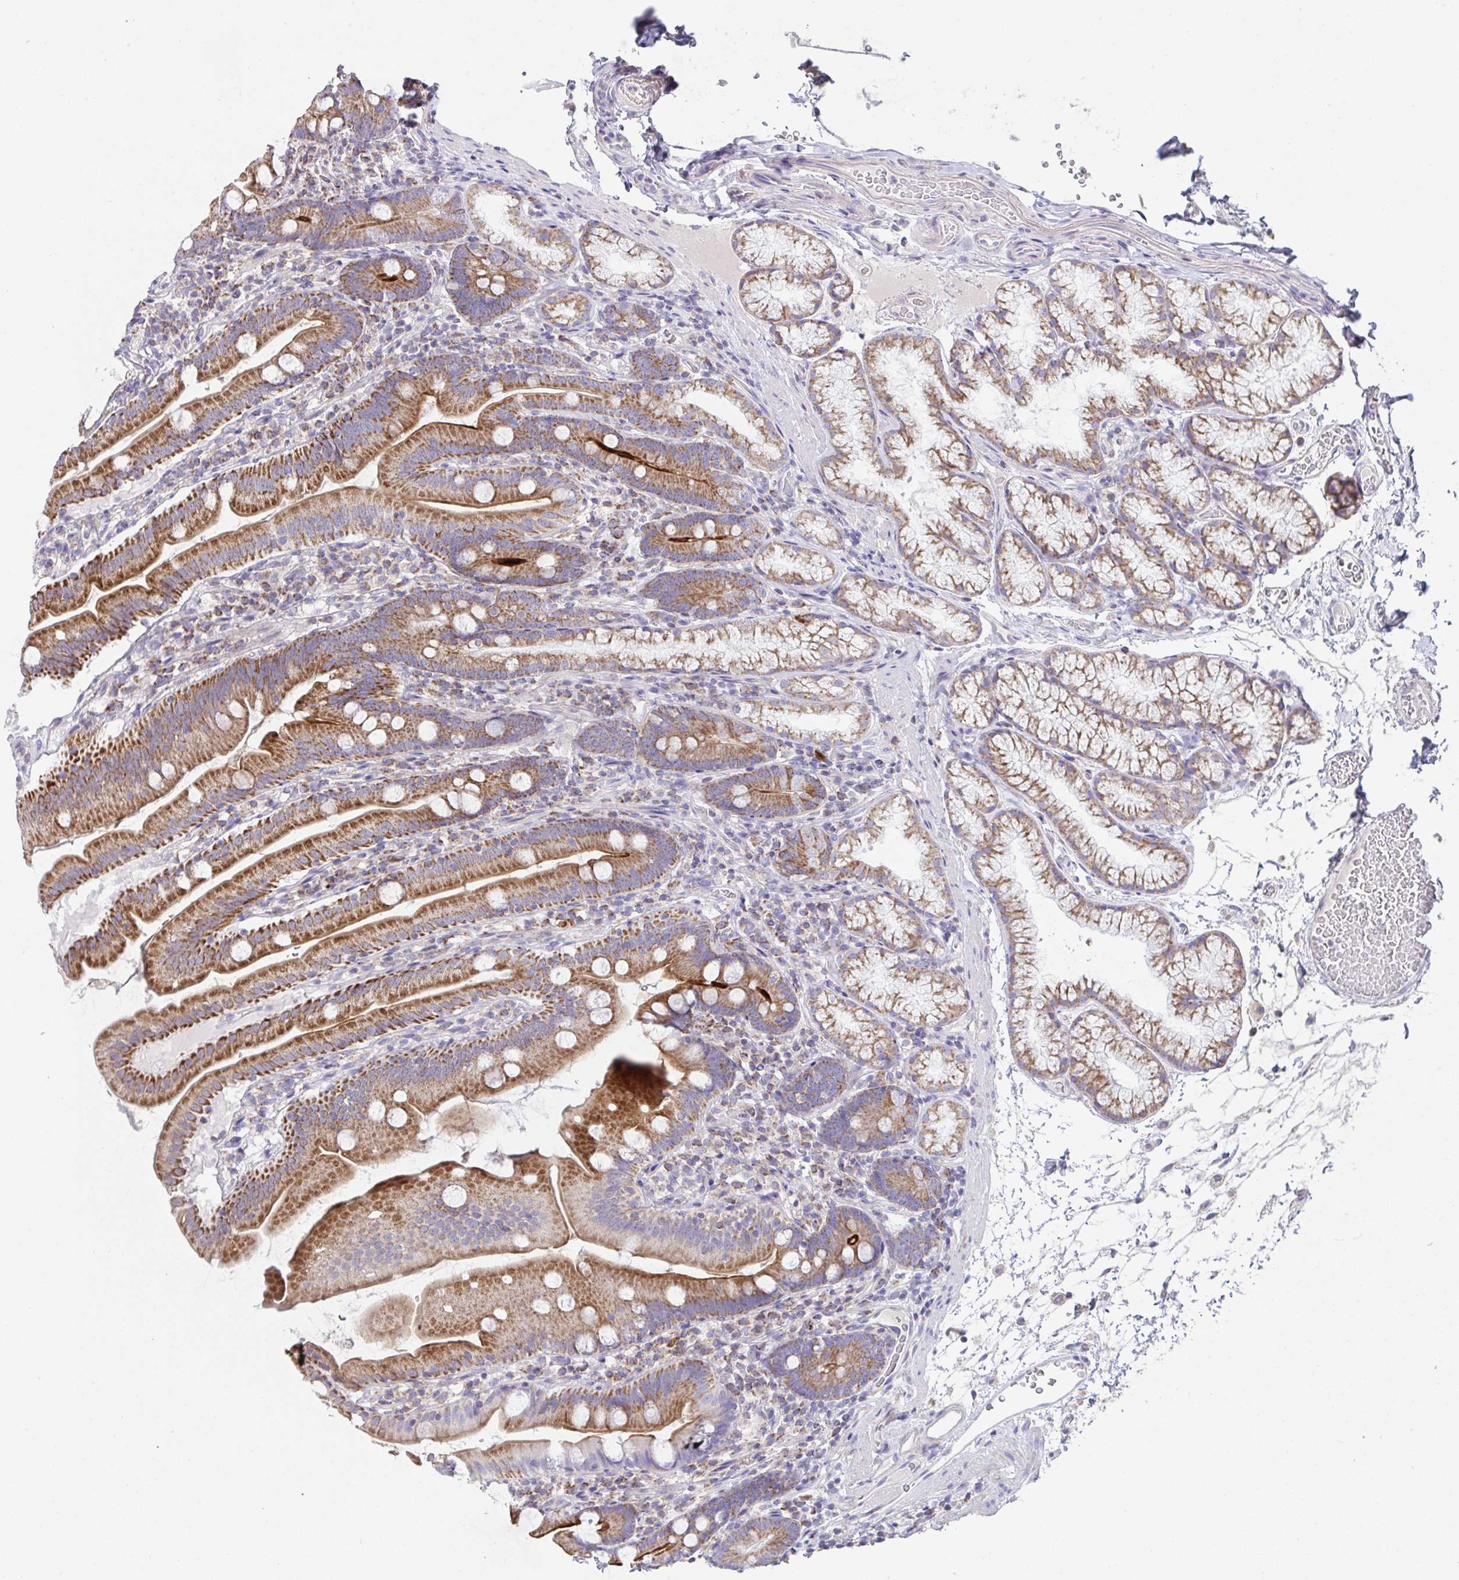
{"staining": {"intensity": "strong", "quantity": ">75%", "location": "cytoplasmic/membranous"}, "tissue": "duodenum", "cell_type": "Glandular cells", "image_type": "normal", "snomed": [{"axis": "morphology", "description": "Normal tissue, NOS"}, {"axis": "topography", "description": "Duodenum"}], "caption": "IHC of normal duodenum shows high levels of strong cytoplasmic/membranous expression in about >75% of glandular cells.", "gene": "DOK7", "patient": {"sex": "female", "age": 67}}